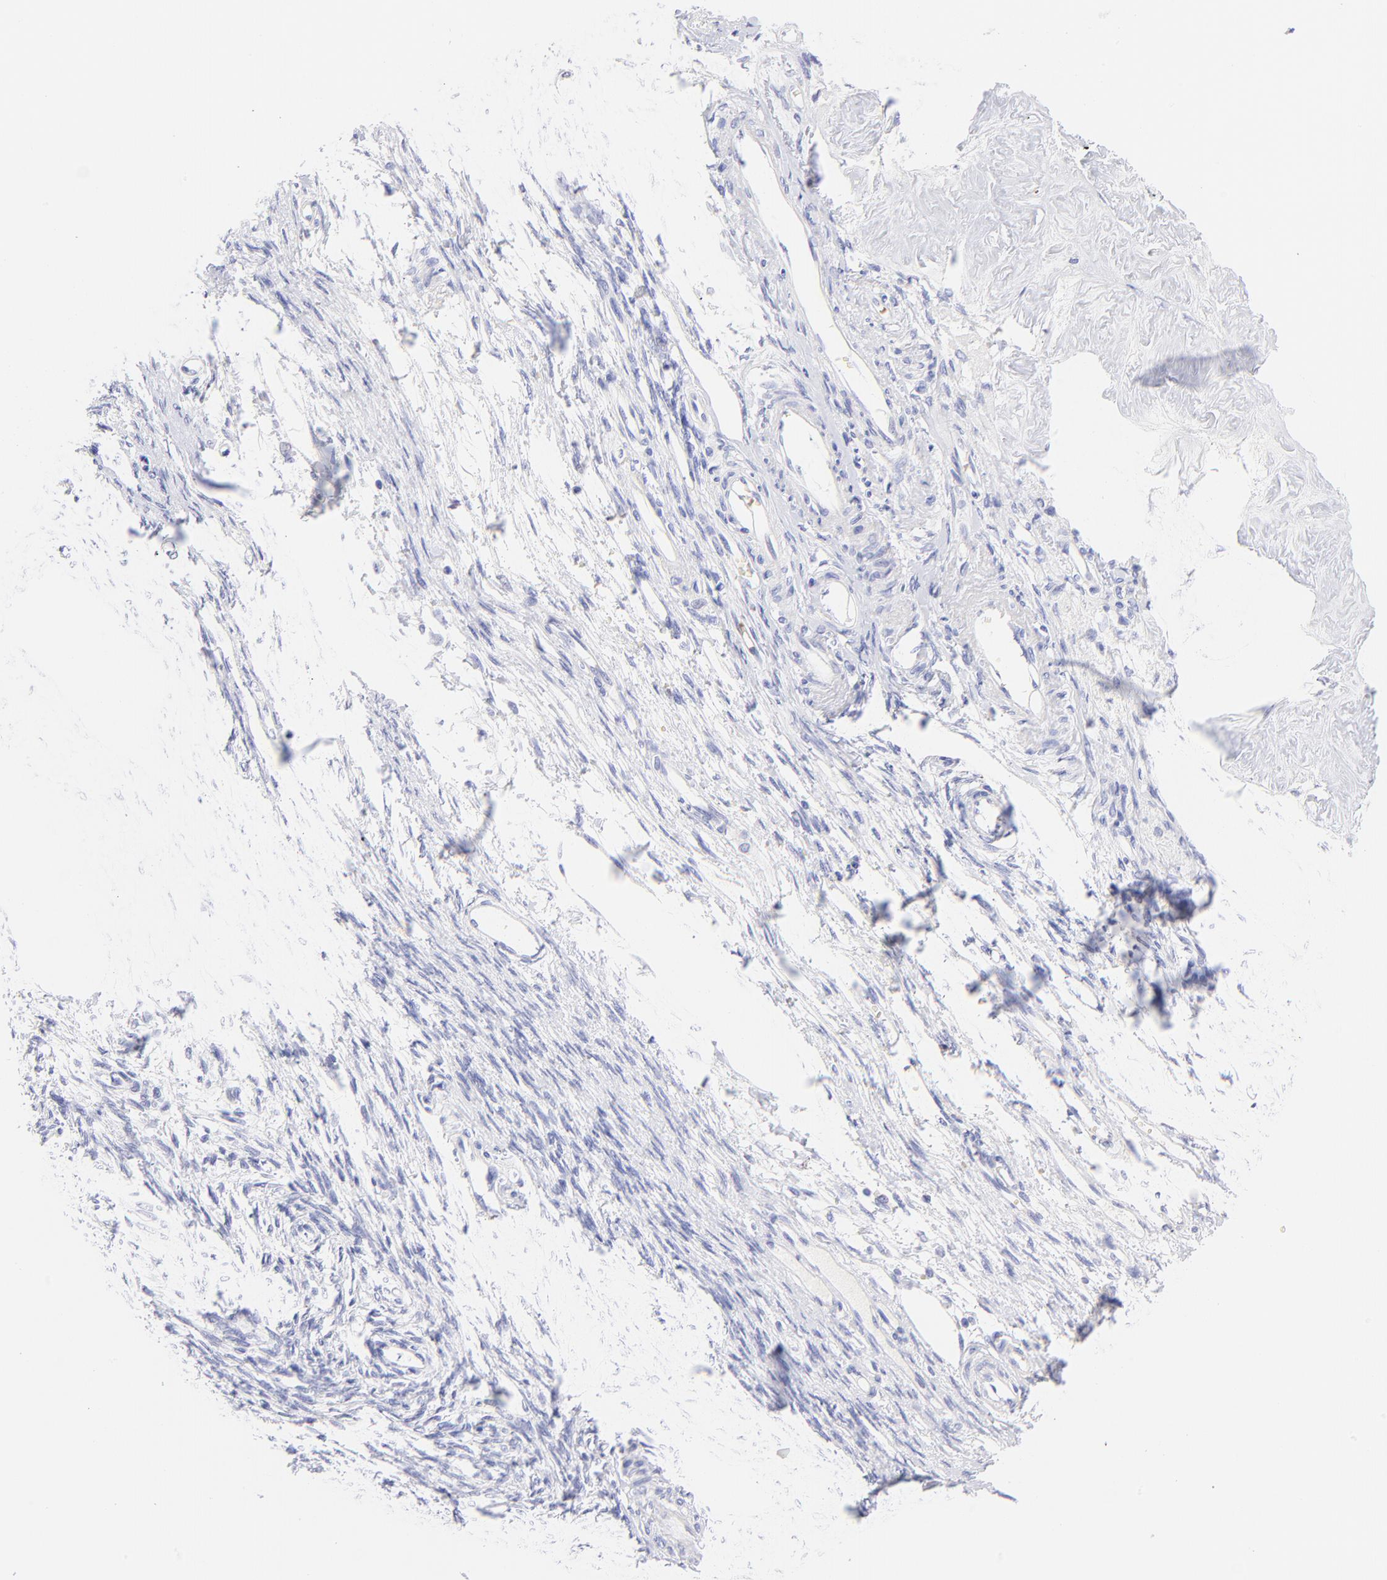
{"staining": {"intensity": "negative", "quantity": "none", "location": "none"}, "tissue": "ovarian cancer", "cell_type": "Tumor cells", "image_type": "cancer", "snomed": [{"axis": "morphology", "description": "Cystadenocarcinoma, mucinous, NOS"}, {"axis": "topography", "description": "Ovary"}], "caption": "A high-resolution micrograph shows immunohistochemistry (IHC) staining of ovarian cancer, which demonstrates no significant positivity in tumor cells.", "gene": "FRMPD3", "patient": {"sex": "female", "age": 57}}